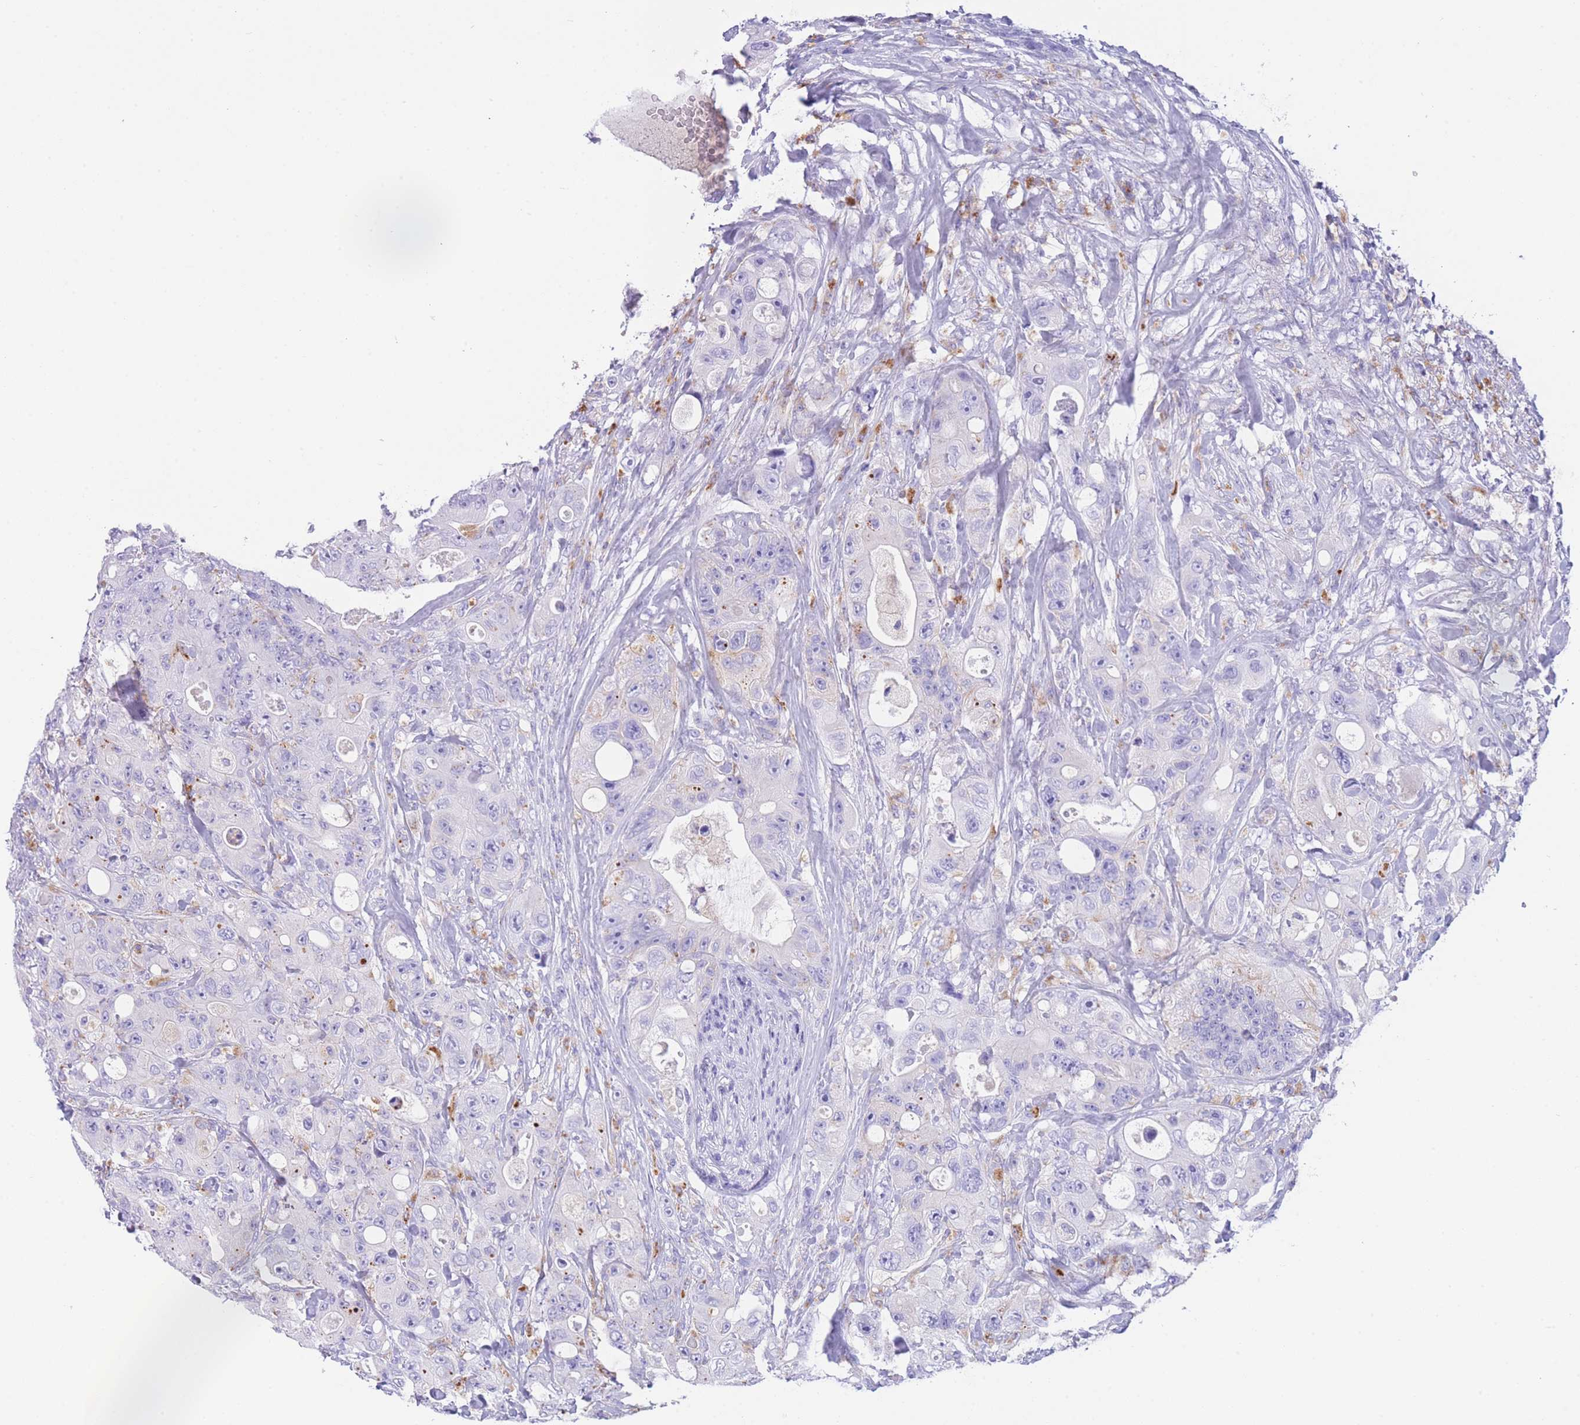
{"staining": {"intensity": "negative", "quantity": "none", "location": "none"}, "tissue": "colorectal cancer", "cell_type": "Tumor cells", "image_type": "cancer", "snomed": [{"axis": "morphology", "description": "Adenocarcinoma, NOS"}, {"axis": "topography", "description": "Colon"}], "caption": "Immunohistochemistry (IHC) micrograph of human colorectal cancer (adenocarcinoma) stained for a protein (brown), which shows no expression in tumor cells.", "gene": "PLBD1", "patient": {"sex": "female", "age": 46}}